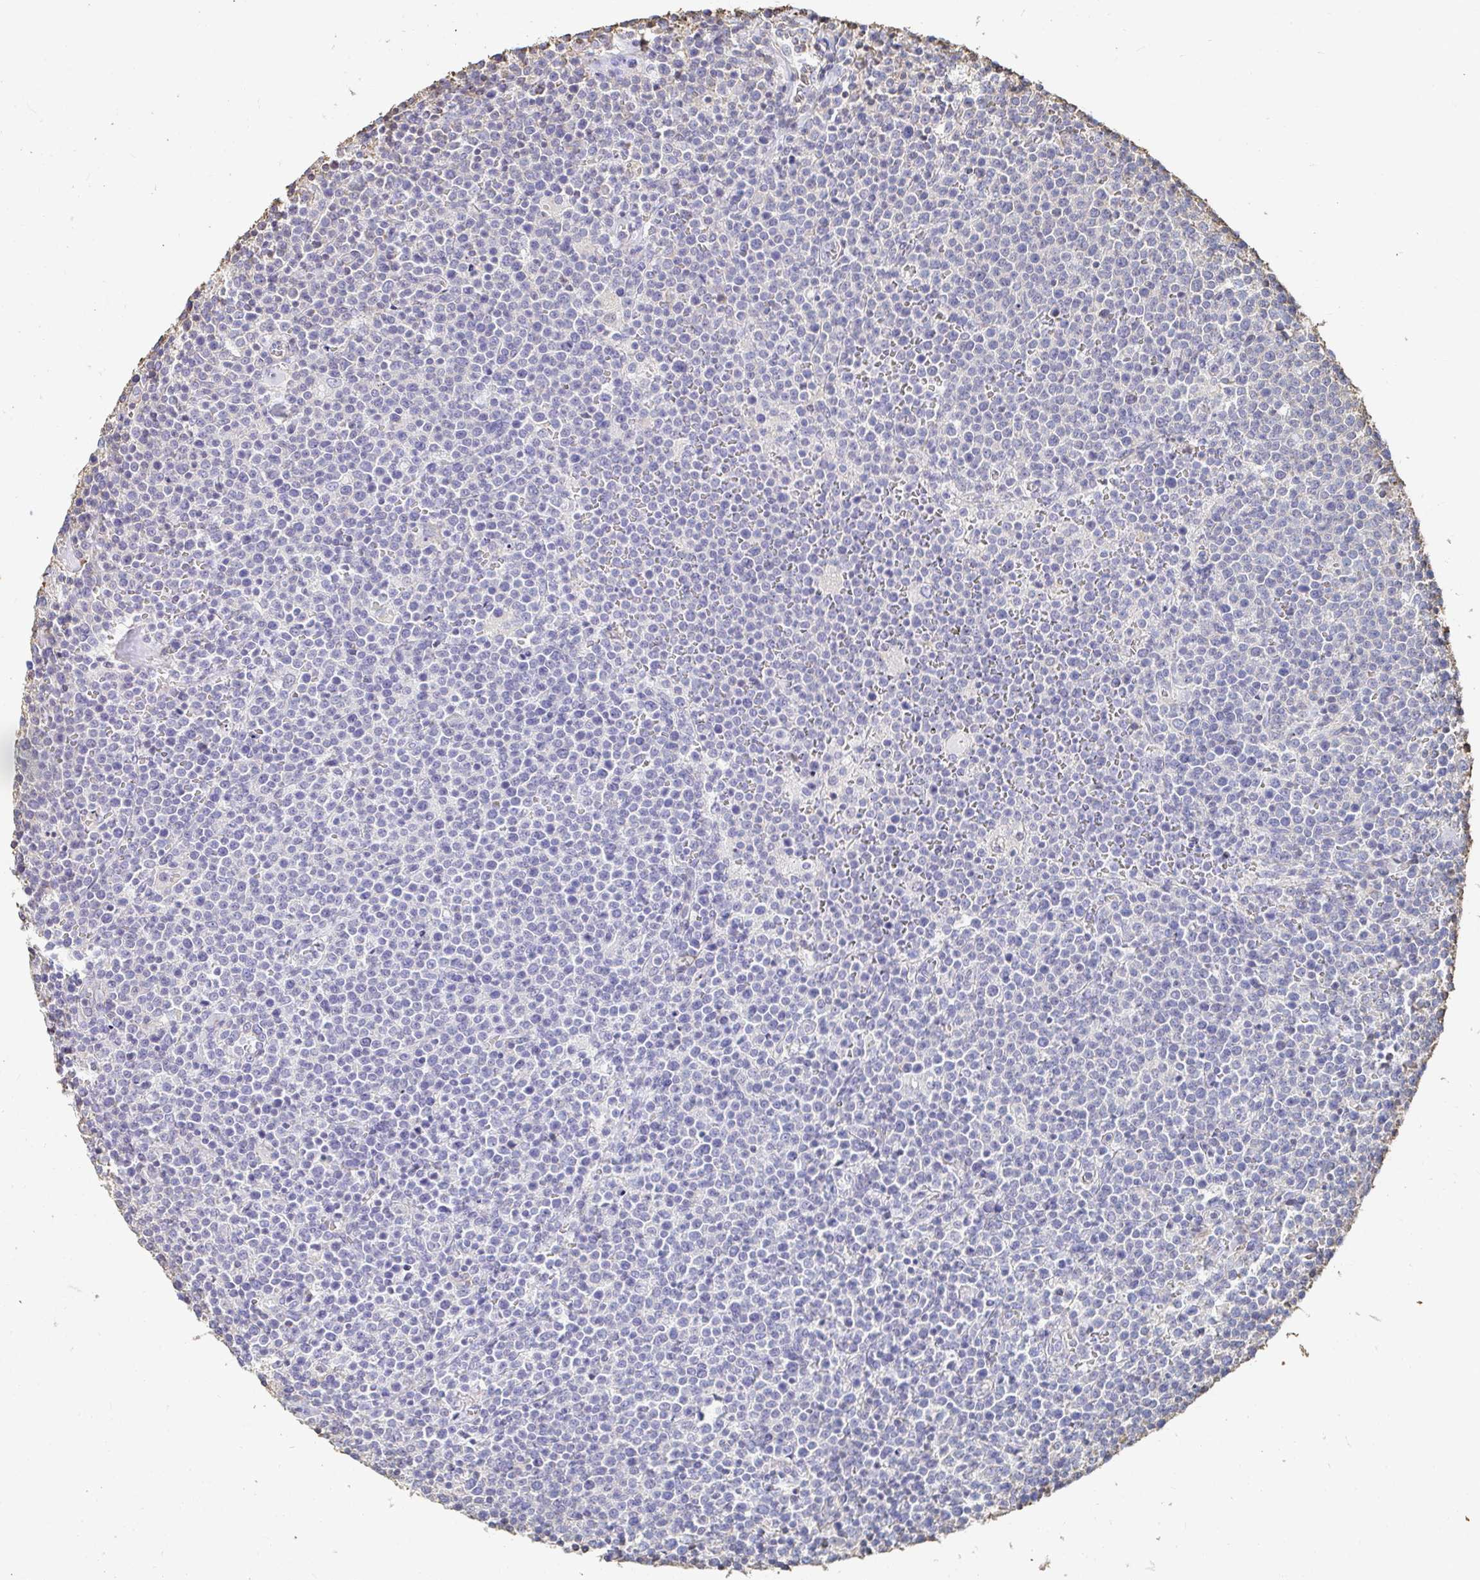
{"staining": {"intensity": "negative", "quantity": "none", "location": "none"}, "tissue": "lymphoma", "cell_type": "Tumor cells", "image_type": "cancer", "snomed": [{"axis": "morphology", "description": "Malignant lymphoma, non-Hodgkin's type, High grade"}, {"axis": "topography", "description": "Lymph node"}], "caption": "High magnification brightfield microscopy of malignant lymphoma, non-Hodgkin's type (high-grade) stained with DAB (3,3'-diaminobenzidine) (brown) and counterstained with hematoxylin (blue): tumor cells show no significant staining.", "gene": "PTPN14", "patient": {"sex": "male", "age": 61}}